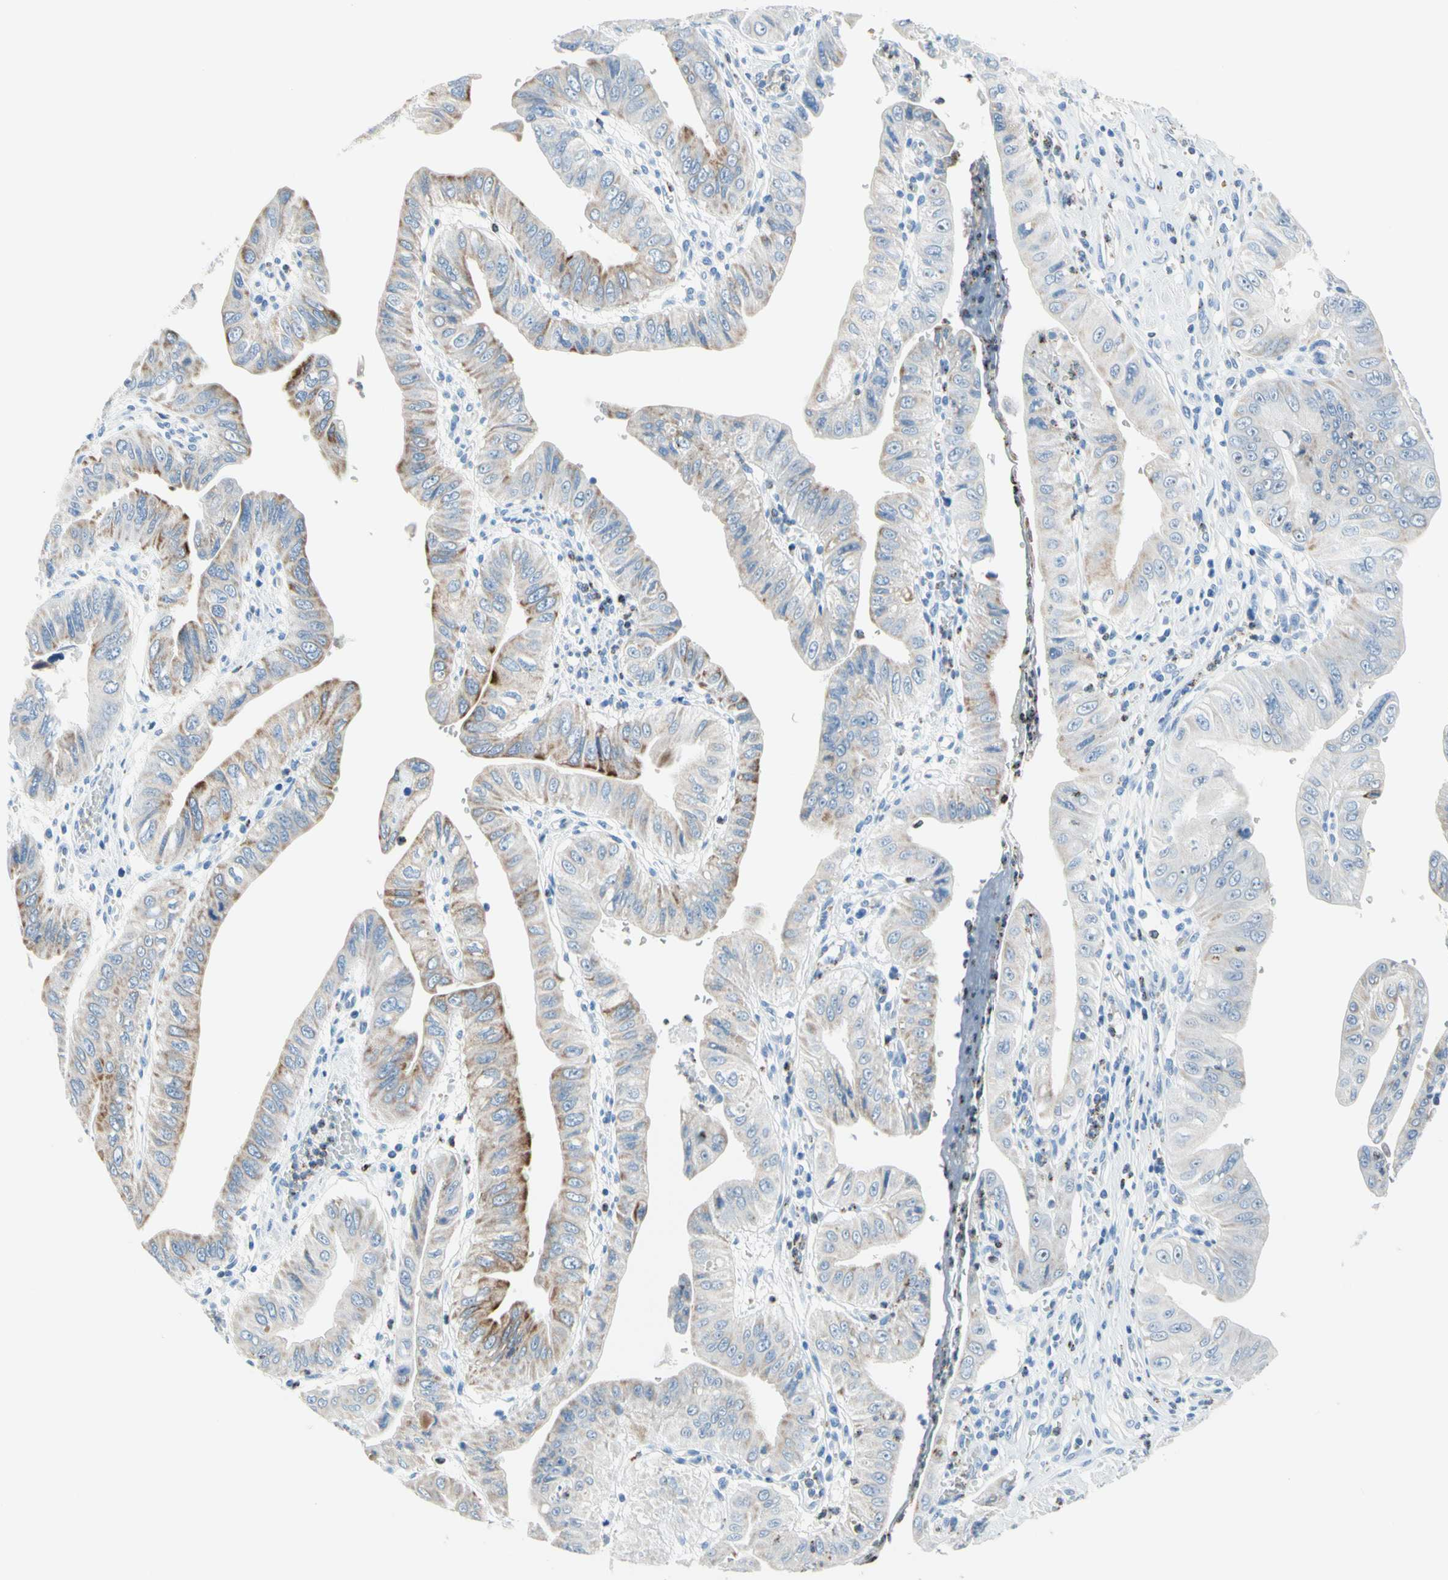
{"staining": {"intensity": "strong", "quantity": "<25%", "location": "cytoplasmic/membranous"}, "tissue": "pancreatic cancer", "cell_type": "Tumor cells", "image_type": "cancer", "snomed": [{"axis": "morphology", "description": "Normal tissue, NOS"}, {"axis": "topography", "description": "Lymph node"}], "caption": "High-power microscopy captured an IHC micrograph of pancreatic cancer, revealing strong cytoplasmic/membranous staining in about <25% of tumor cells.", "gene": "CYSLTR1", "patient": {"sex": "male", "age": 50}}